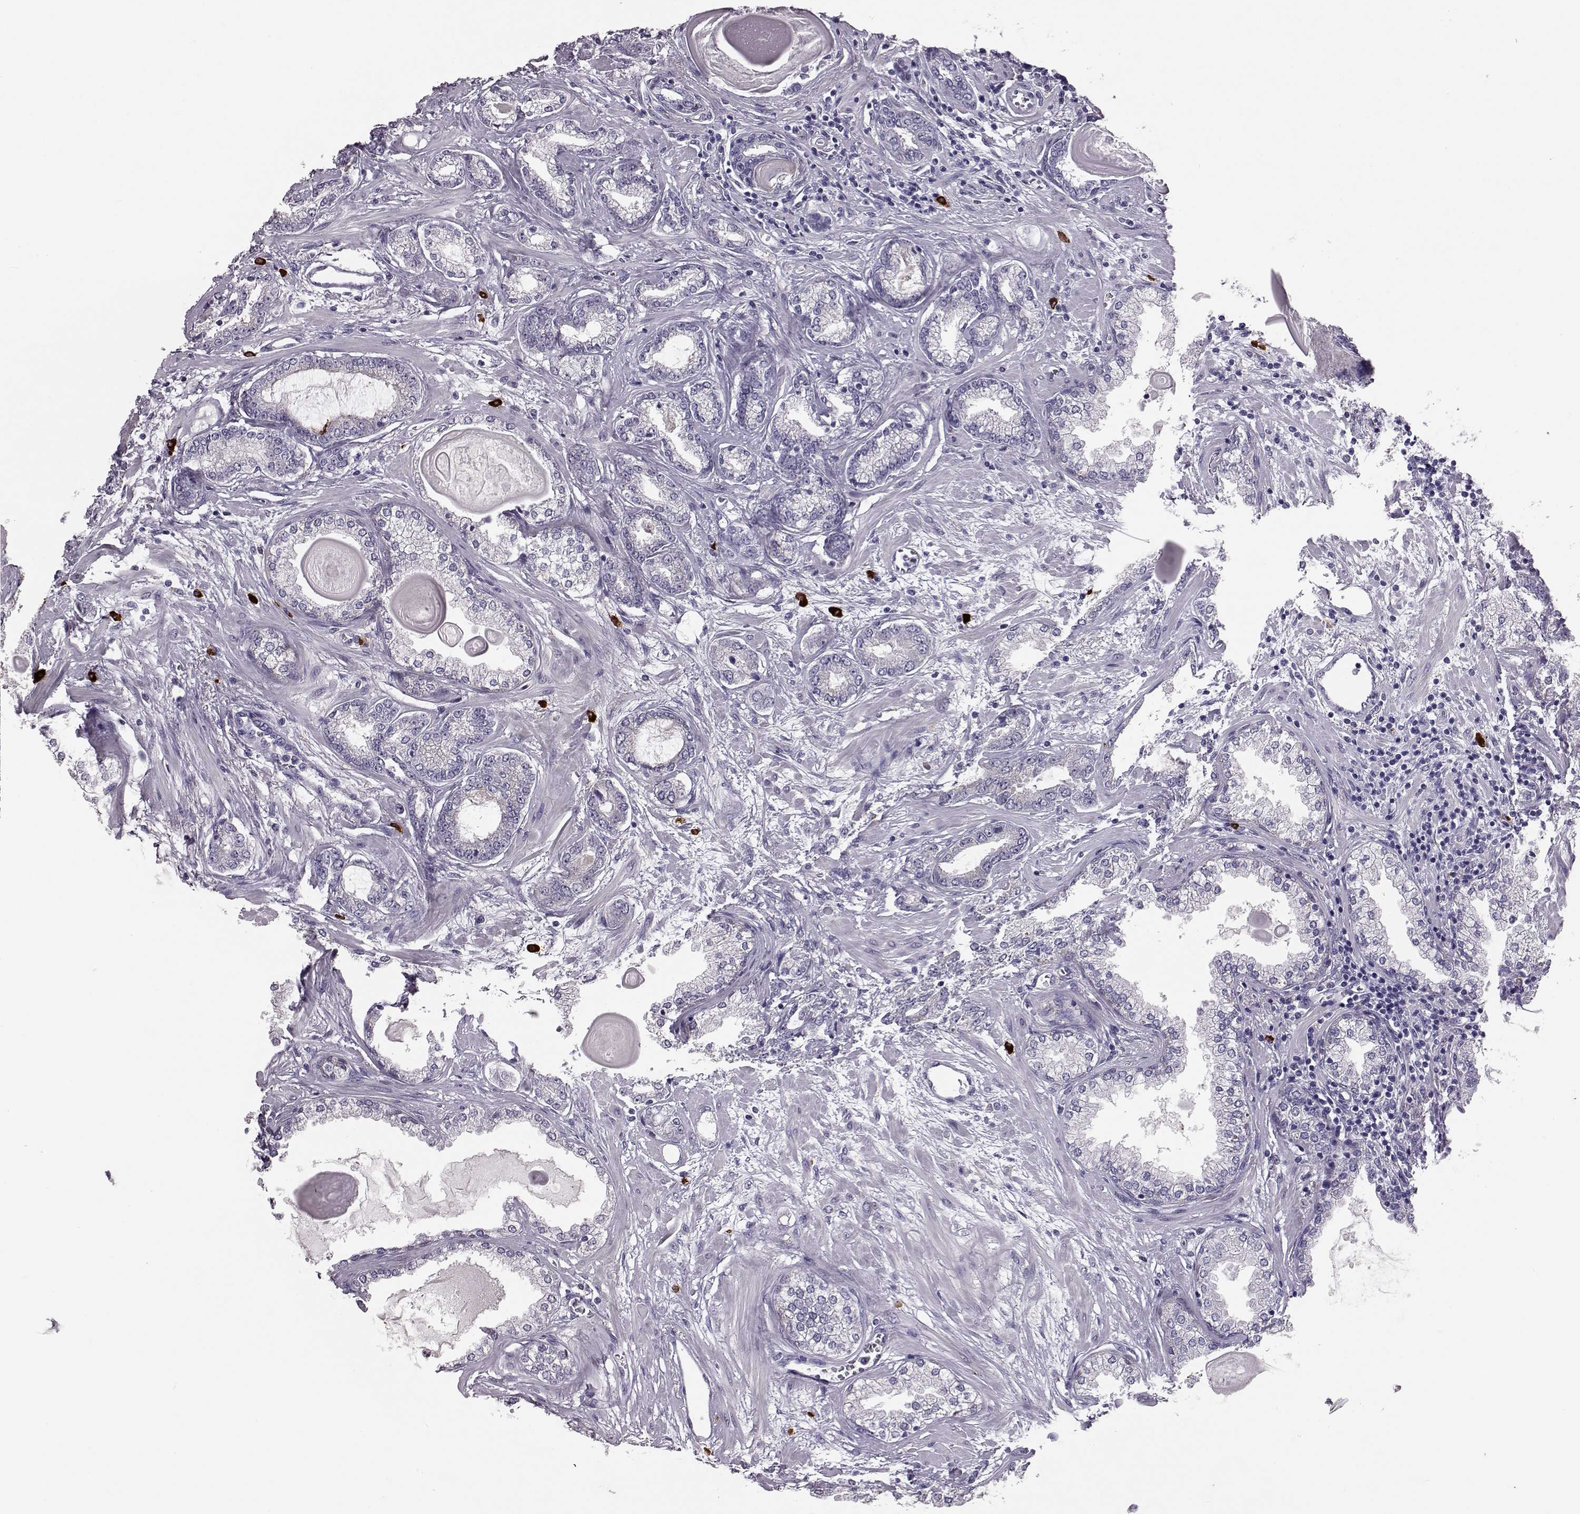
{"staining": {"intensity": "negative", "quantity": "none", "location": "none"}, "tissue": "prostate cancer", "cell_type": "Tumor cells", "image_type": "cancer", "snomed": [{"axis": "morphology", "description": "Normal tissue, NOS"}, {"axis": "morphology", "description": "Adenocarcinoma, High grade"}, {"axis": "topography", "description": "Prostate"}], "caption": "DAB immunohistochemical staining of human prostate adenocarcinoma (high-grade) exhibits no significant expression in tumor cells. (Immunohistochemistry (ihc), brightfield microscopy, high magnification).", "gene": "ADGRG5", "patient": {"sex": "male", "age": 83}}